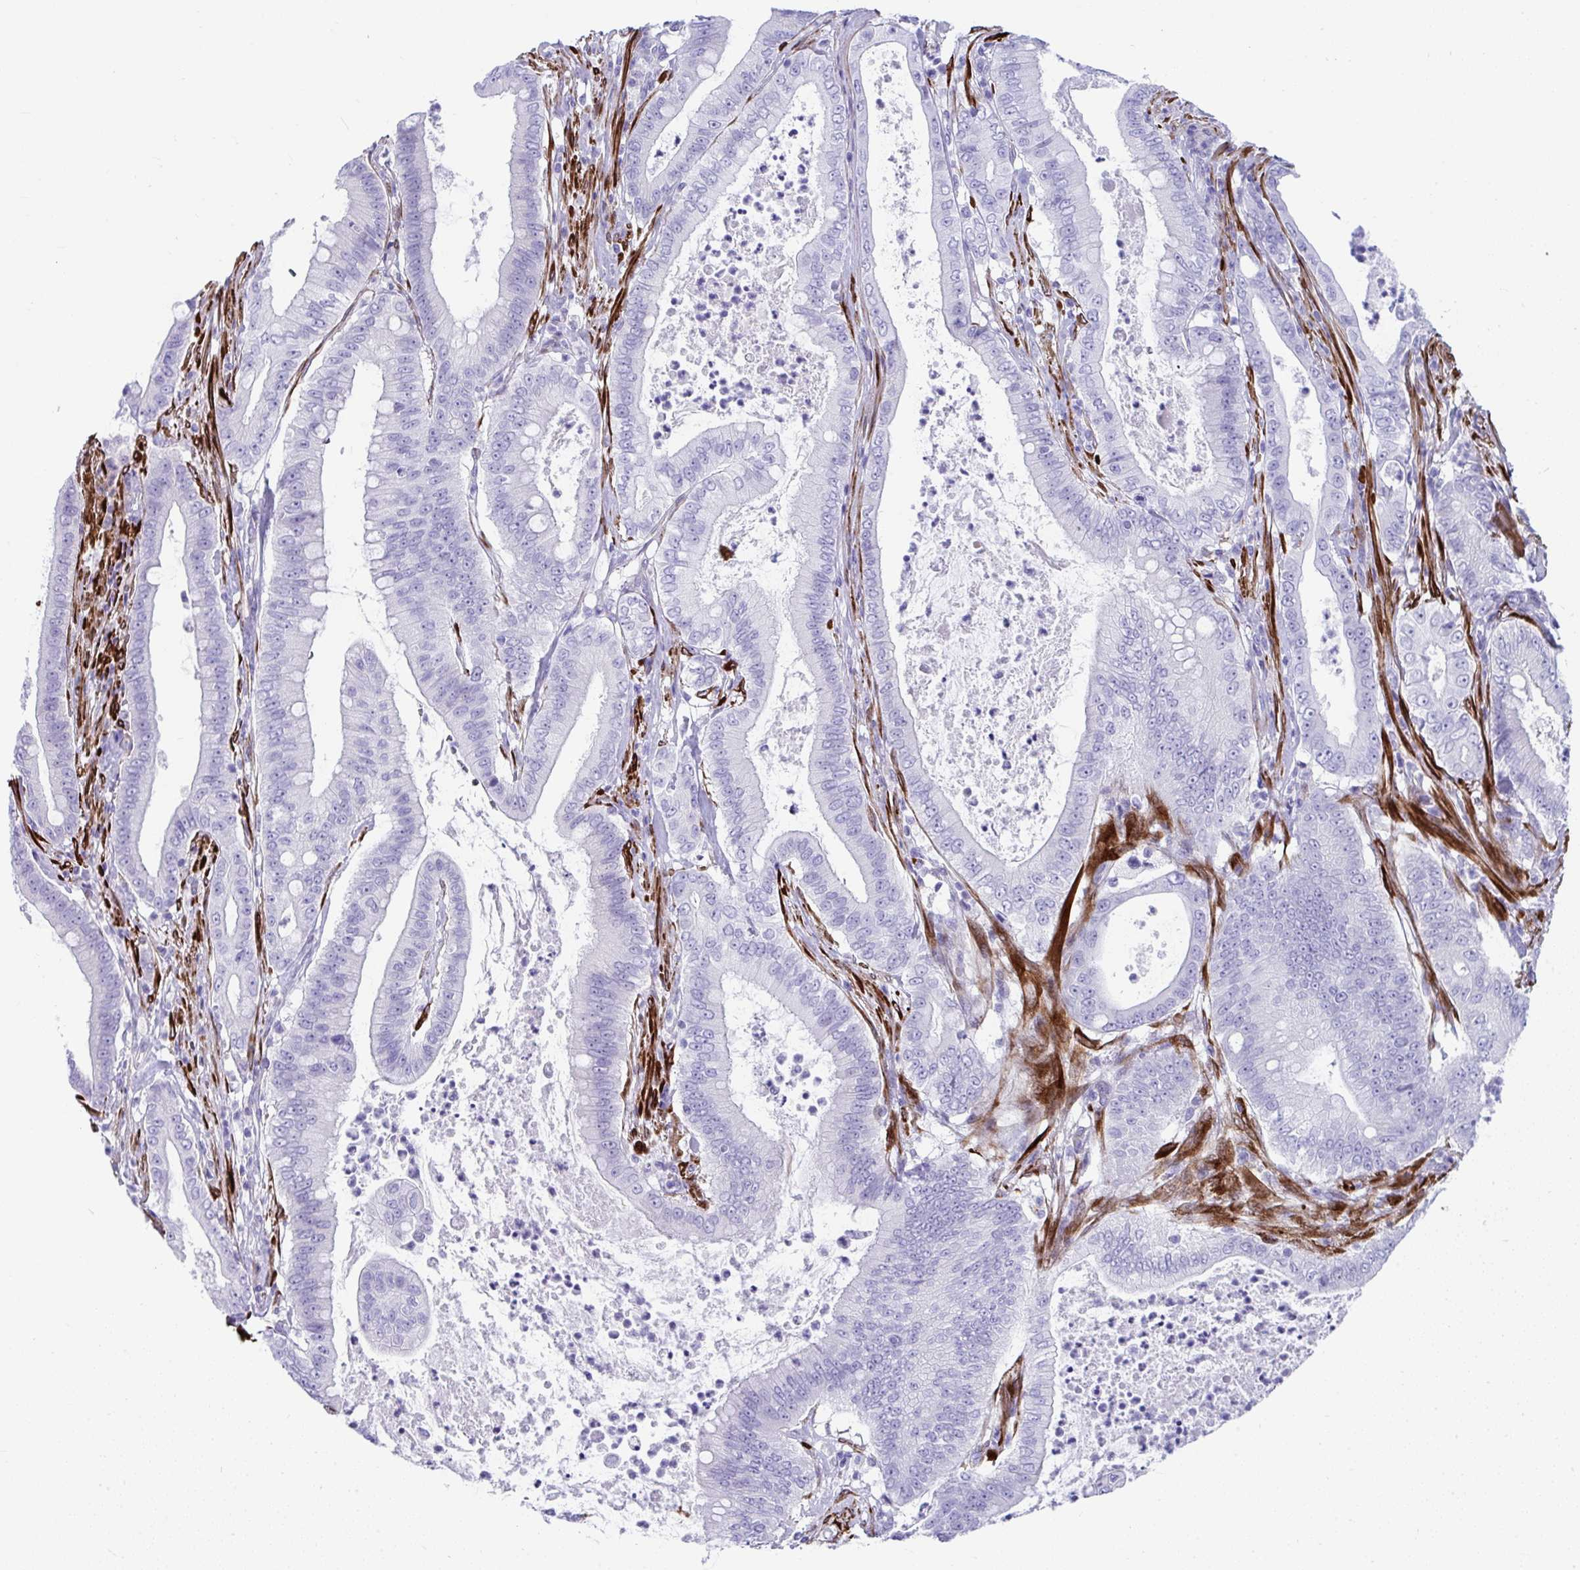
{"staining": {"intensity": "negative", "quantity": "none", "location": "none"}, "tissue": "pancreatic cancer", "cell_type": "Tumor cells", "image_type": "cancer", "snomed": [{"axis": "morphology", "description": "Adenocarcinoma, NOS"}, {"axis": "topography", "description": "Pancreas"}], "caption": "Immunohistochemistry photomicrograph of neoplastic tissue: pancreatic cancer stained with DAB demonstrates no significant protein expression in tumor cells. (DAB IHC with hematoxylin counter stain).", "gene": "GRXCR2", "patient": {"sex": "male", "age": 71}}